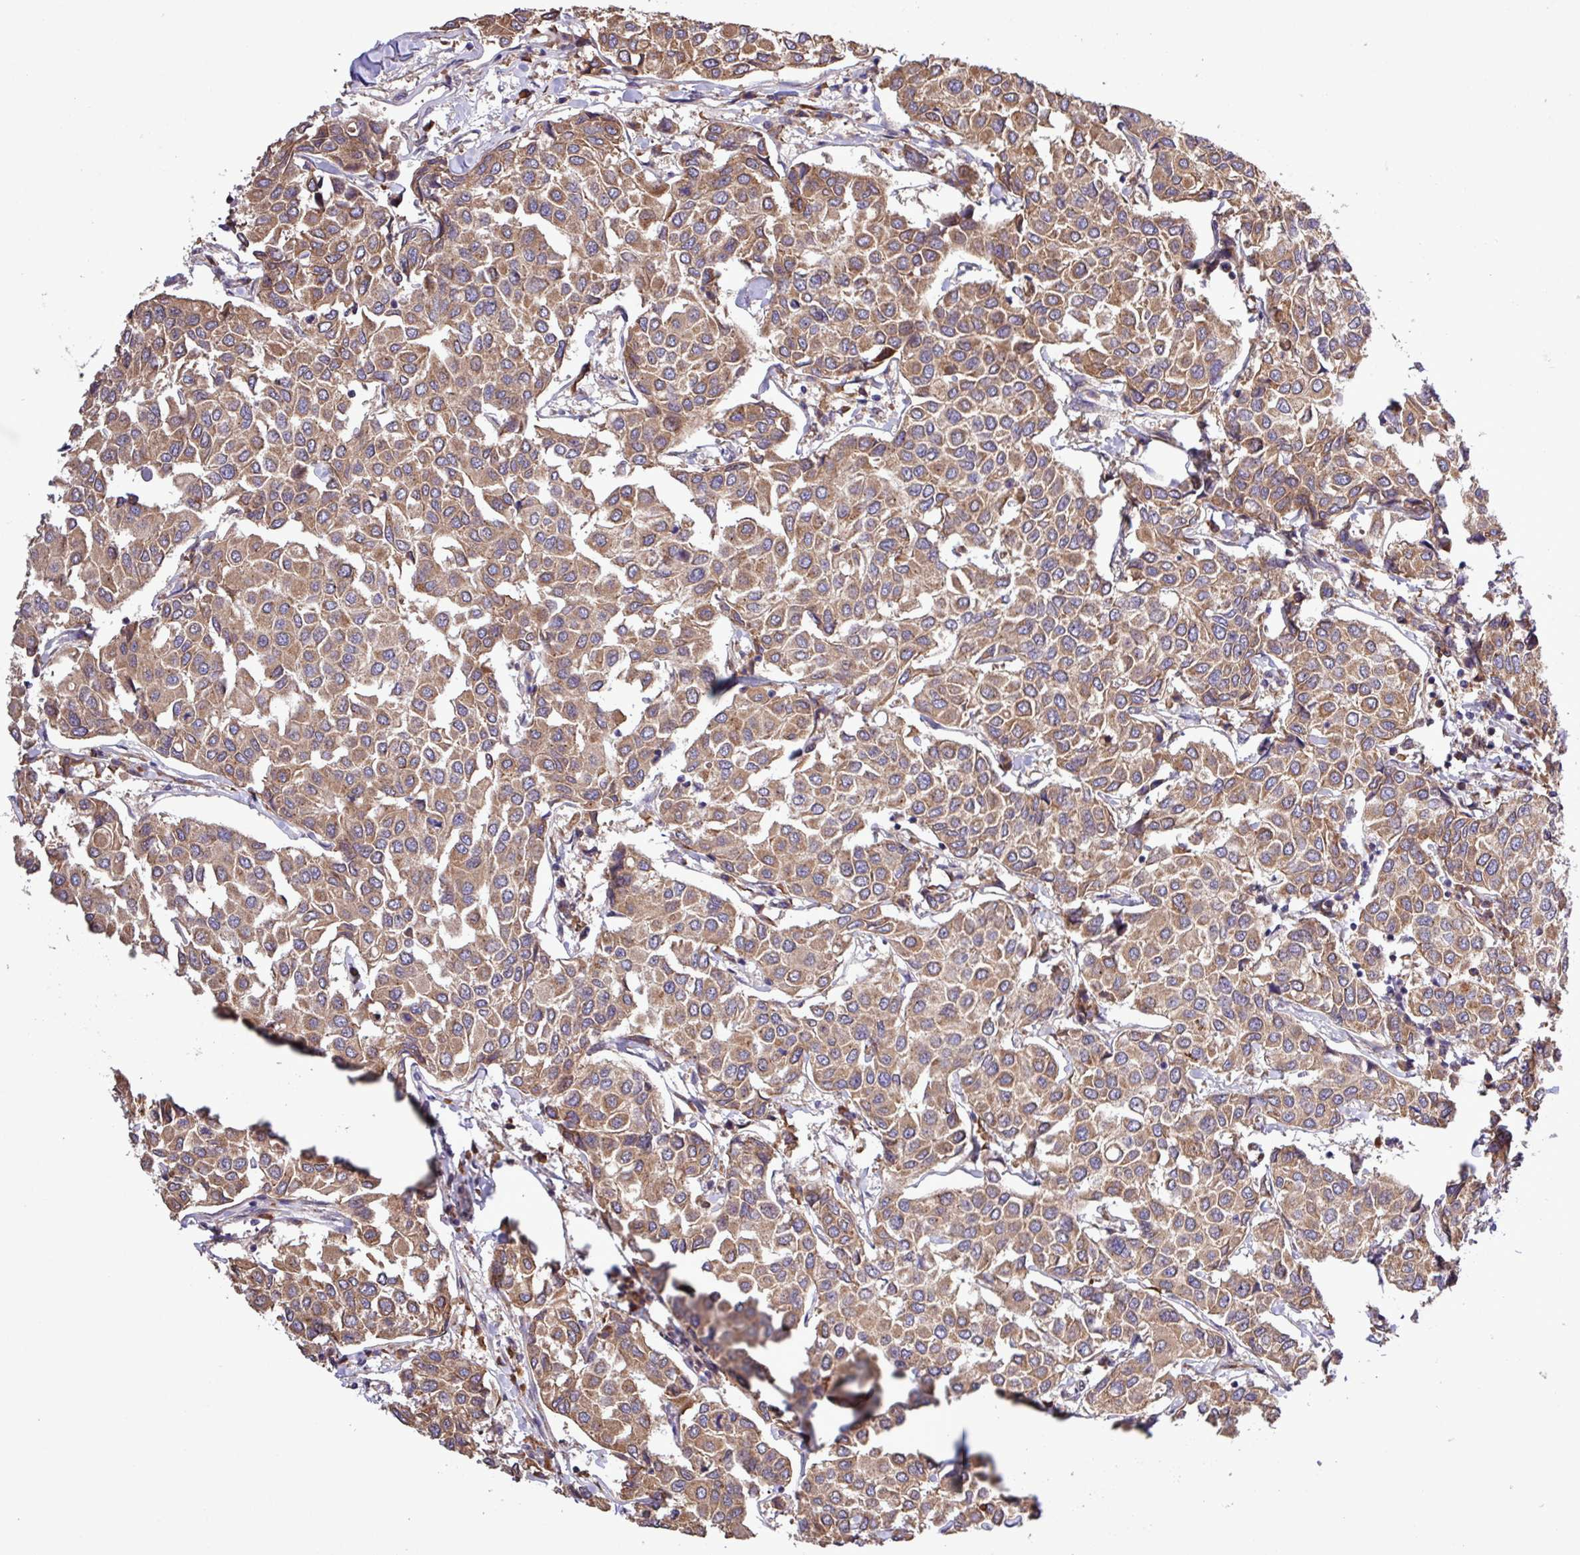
{"staining": {"intensity": "moderate", "quantity": ">75%", "location": "cytoplasmic/membranous"}, "tissue": "breast cancer", "cell_type": "Tumor cells", "image_type": "cancer", "snomed": [{"axis": "morphology", "description": "Duct carcinoma"}, {"axis": "topography", "description": "Breast"}], "caption": "Tumor cells exhibit moderate cytoplasmic/membranous staining in approximately >75% of cells in breast cancer (invasive ductal carcinoma). (Stains: DAB in brown, nuclei in blue, Microscopy: brightfield microscopy at high magnification).", "gene": "MEGF6", "patient": {"sex": "female", "age": 55}}